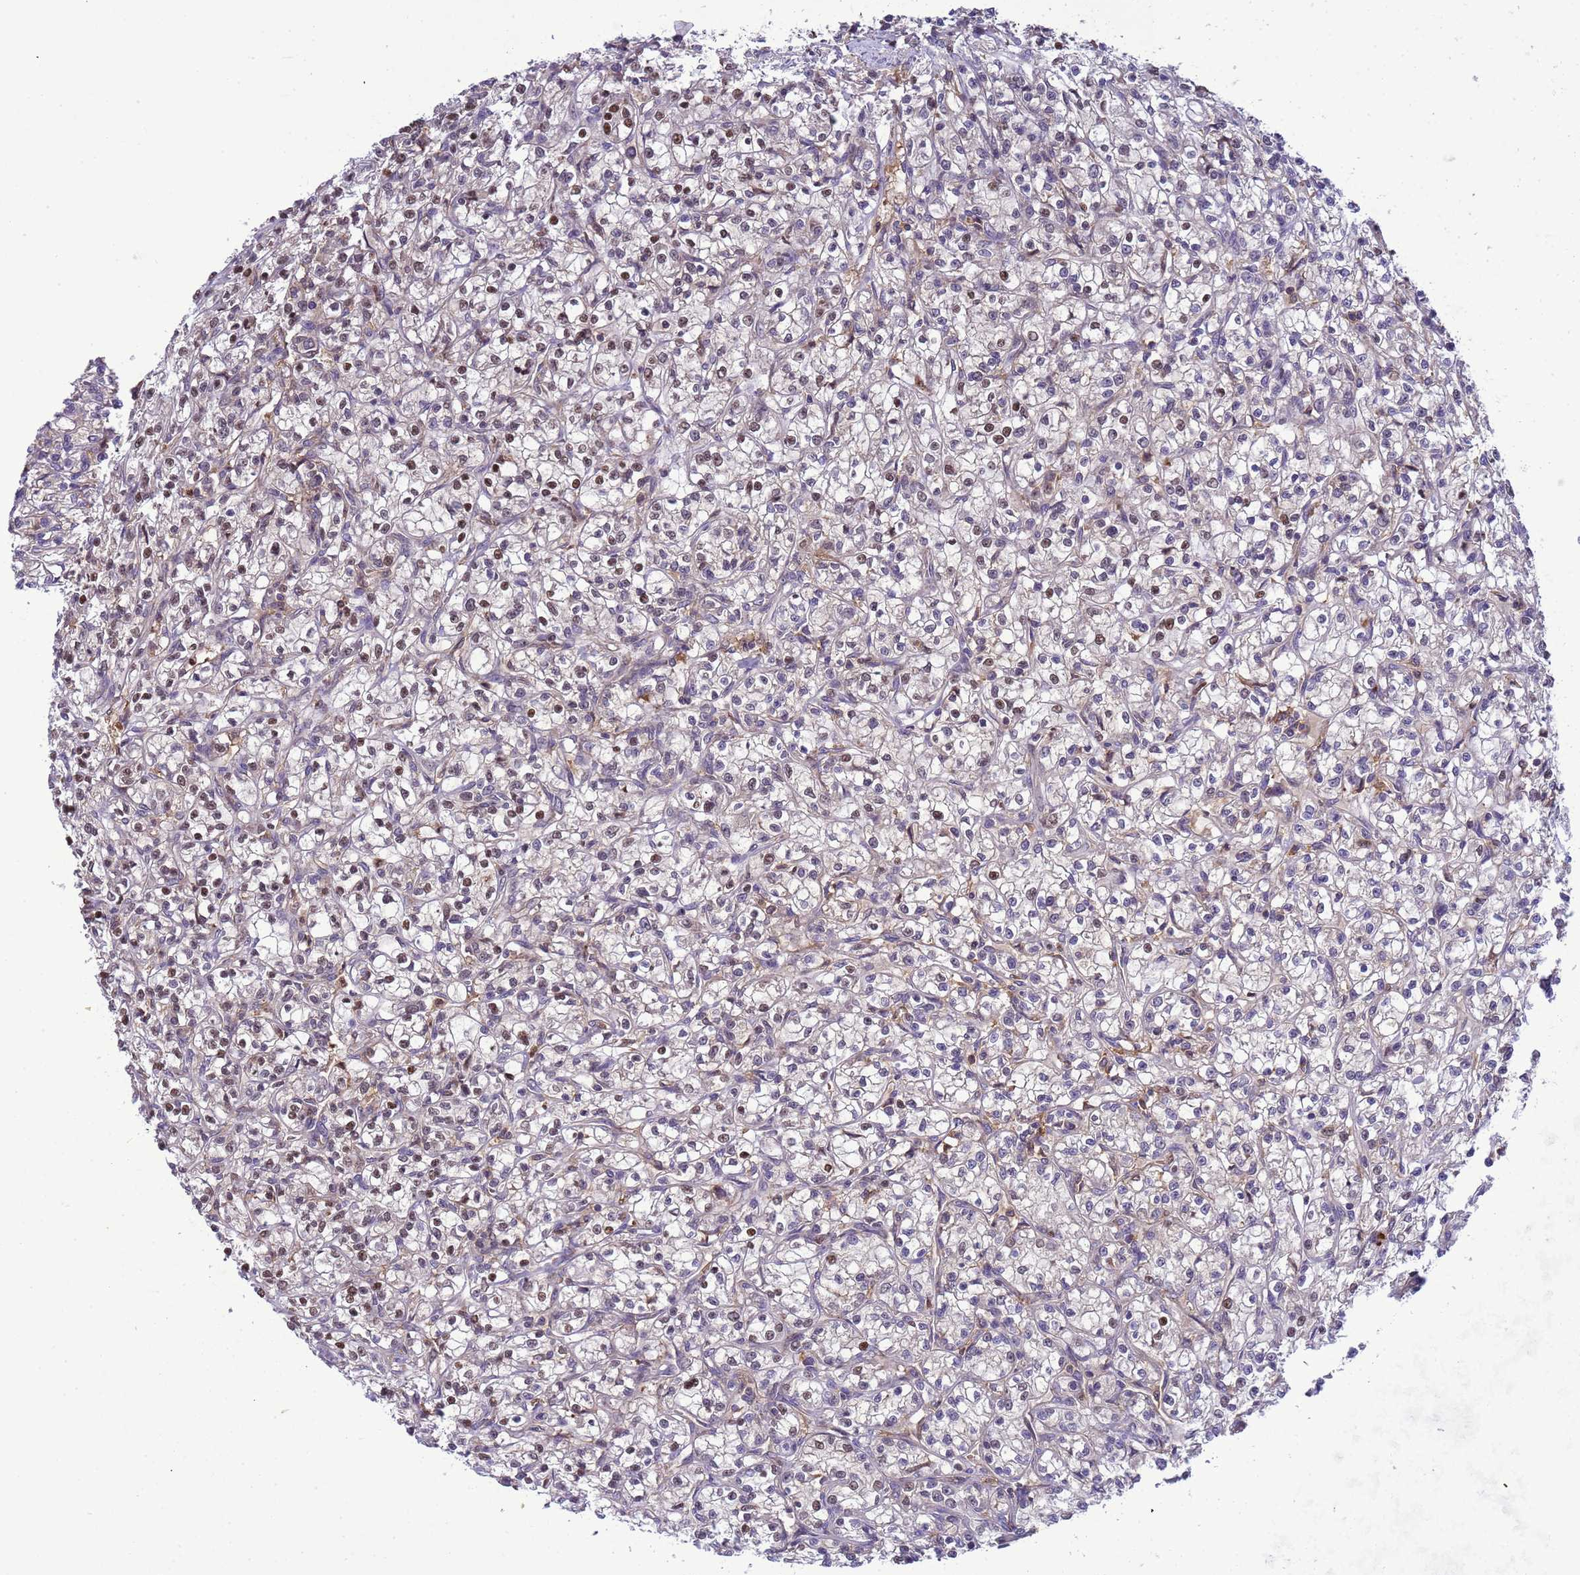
{"staining": {"intensity": "moderate", "quantity": "25%-75%", "location": "nuclear"}, "tissue": "renal cancer", "cell_type": "Tumor cells", "image_type": "cancer", "snomed": [{"axis": "morphology", "description": "Adenocarcinoma, NOS"}, {"axis": "topography", "description": "Kidney"}], "caption": "Human renal cancer (adenocarcinoma) stained for a protein (brown) reveals moderate nuclear positive staining in about 25%-75% of tumor cells.", "gene": "CD53", "patient": {"sex": "female", "age": 59}}